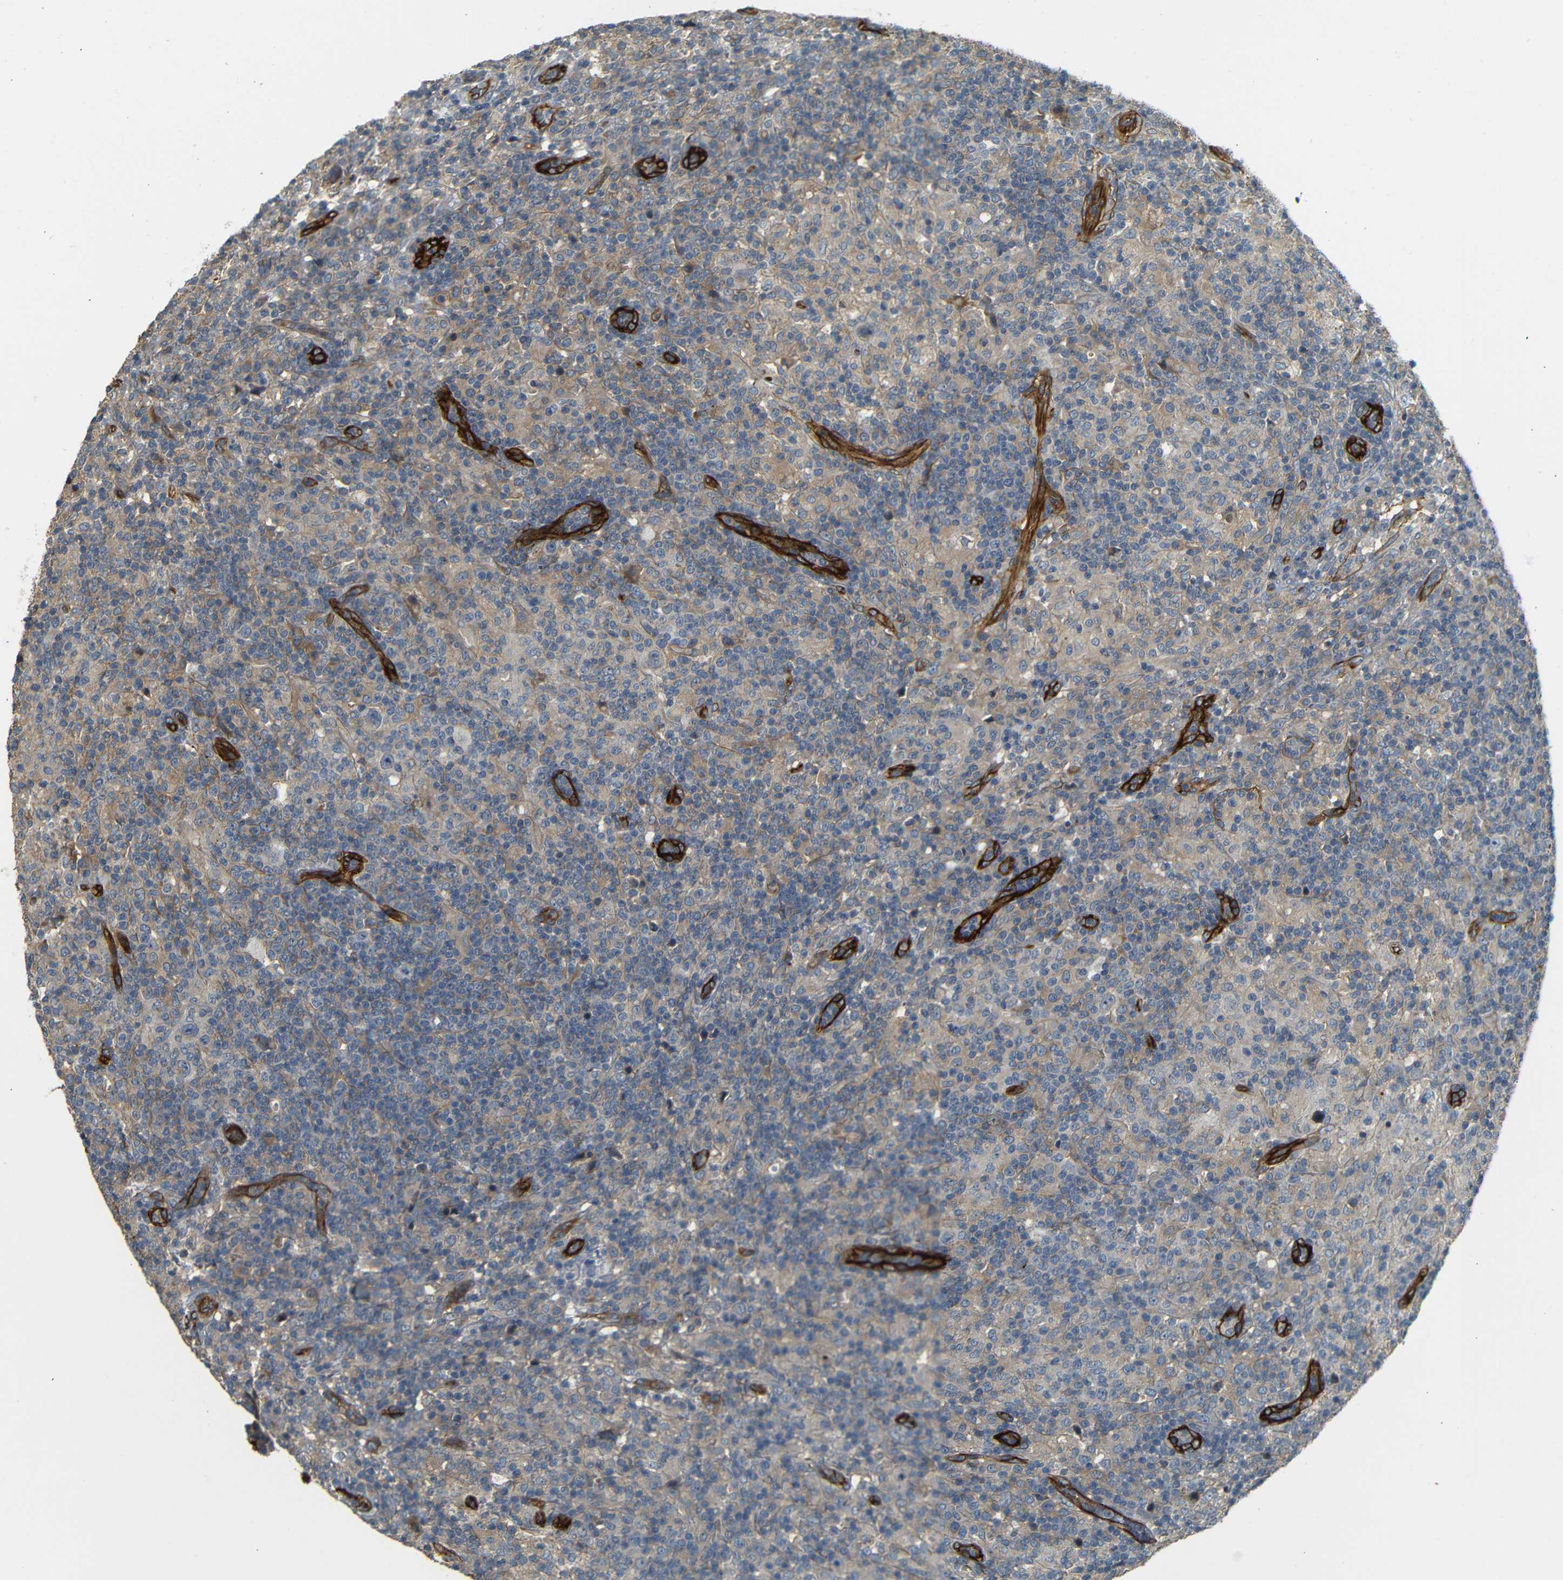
{"staining": {"intensity": "negative", "quantity": "none", "location": "none"}, "tissue": "lymphoma", "cell_type": "Tumor cells", "image_type": "cancer", "snomed": [{"axis": "morphology", "description": "Hodgkin's disease, NOS"}, {"axis": "topography", "description": "Lymph node"}], "caption": "IHC micrograph of lymphoma stained for a protein (brown), which shows no staining in tumor cells.", "gene": "RELL1", "patient": {"sex": "male", "age": 70}}